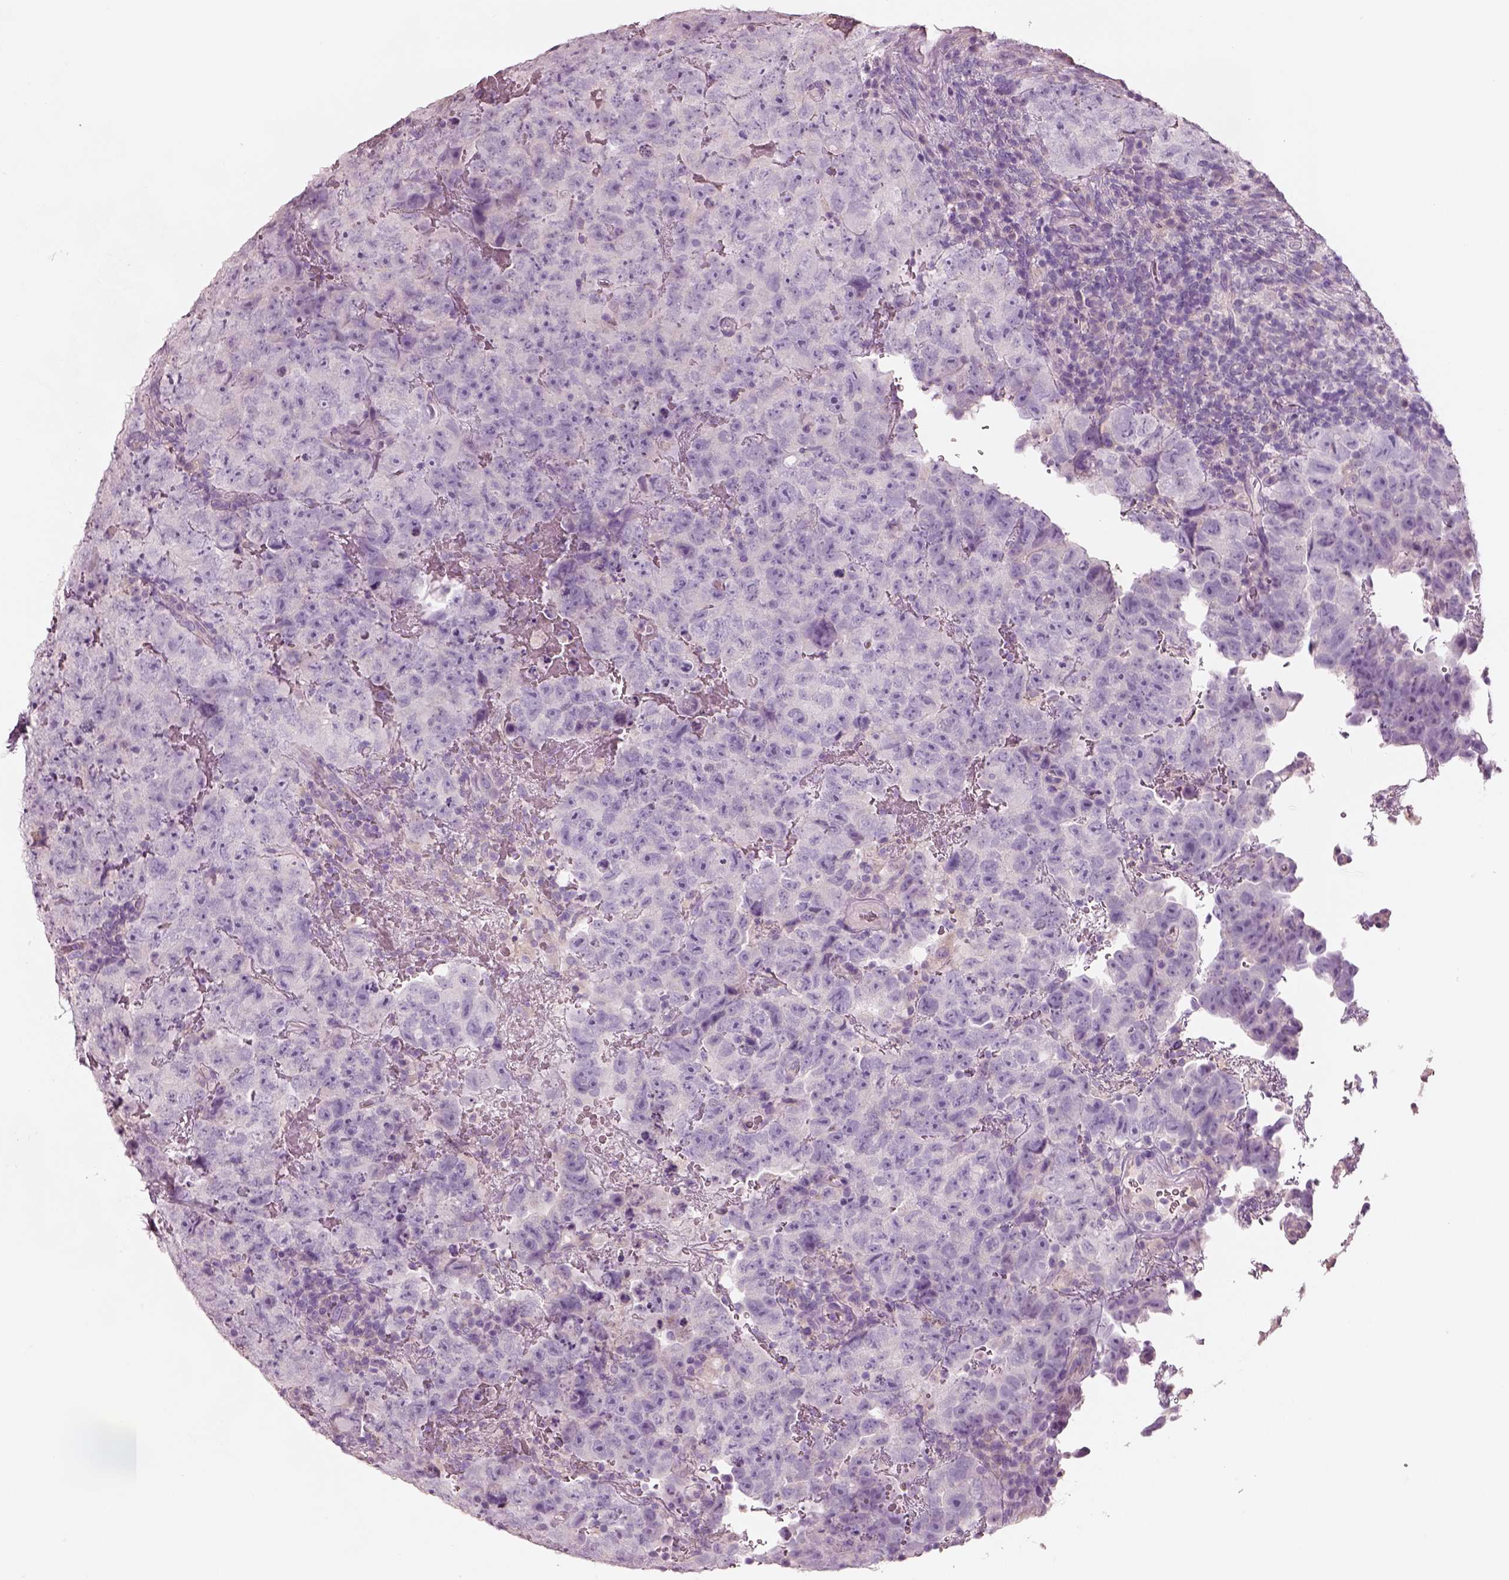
{"staining": {"intensity": "negative", "quantity": "none", "location": "none"}, "tissue": "testis cancer", "cell_type": "Tumor cells", "image_type": "cancer", "snomed": [{"axis": "morphology", "description": "Carcinoma, Embryonal, NOS"}, {"axis": "topography", "description": "Testis"}], "caption": "Tumor cells are negative for brown protein staining in embryonal carcinoma (testis).", "gene": "PNOC", "patient": {"sex": "male", "age": 24}}